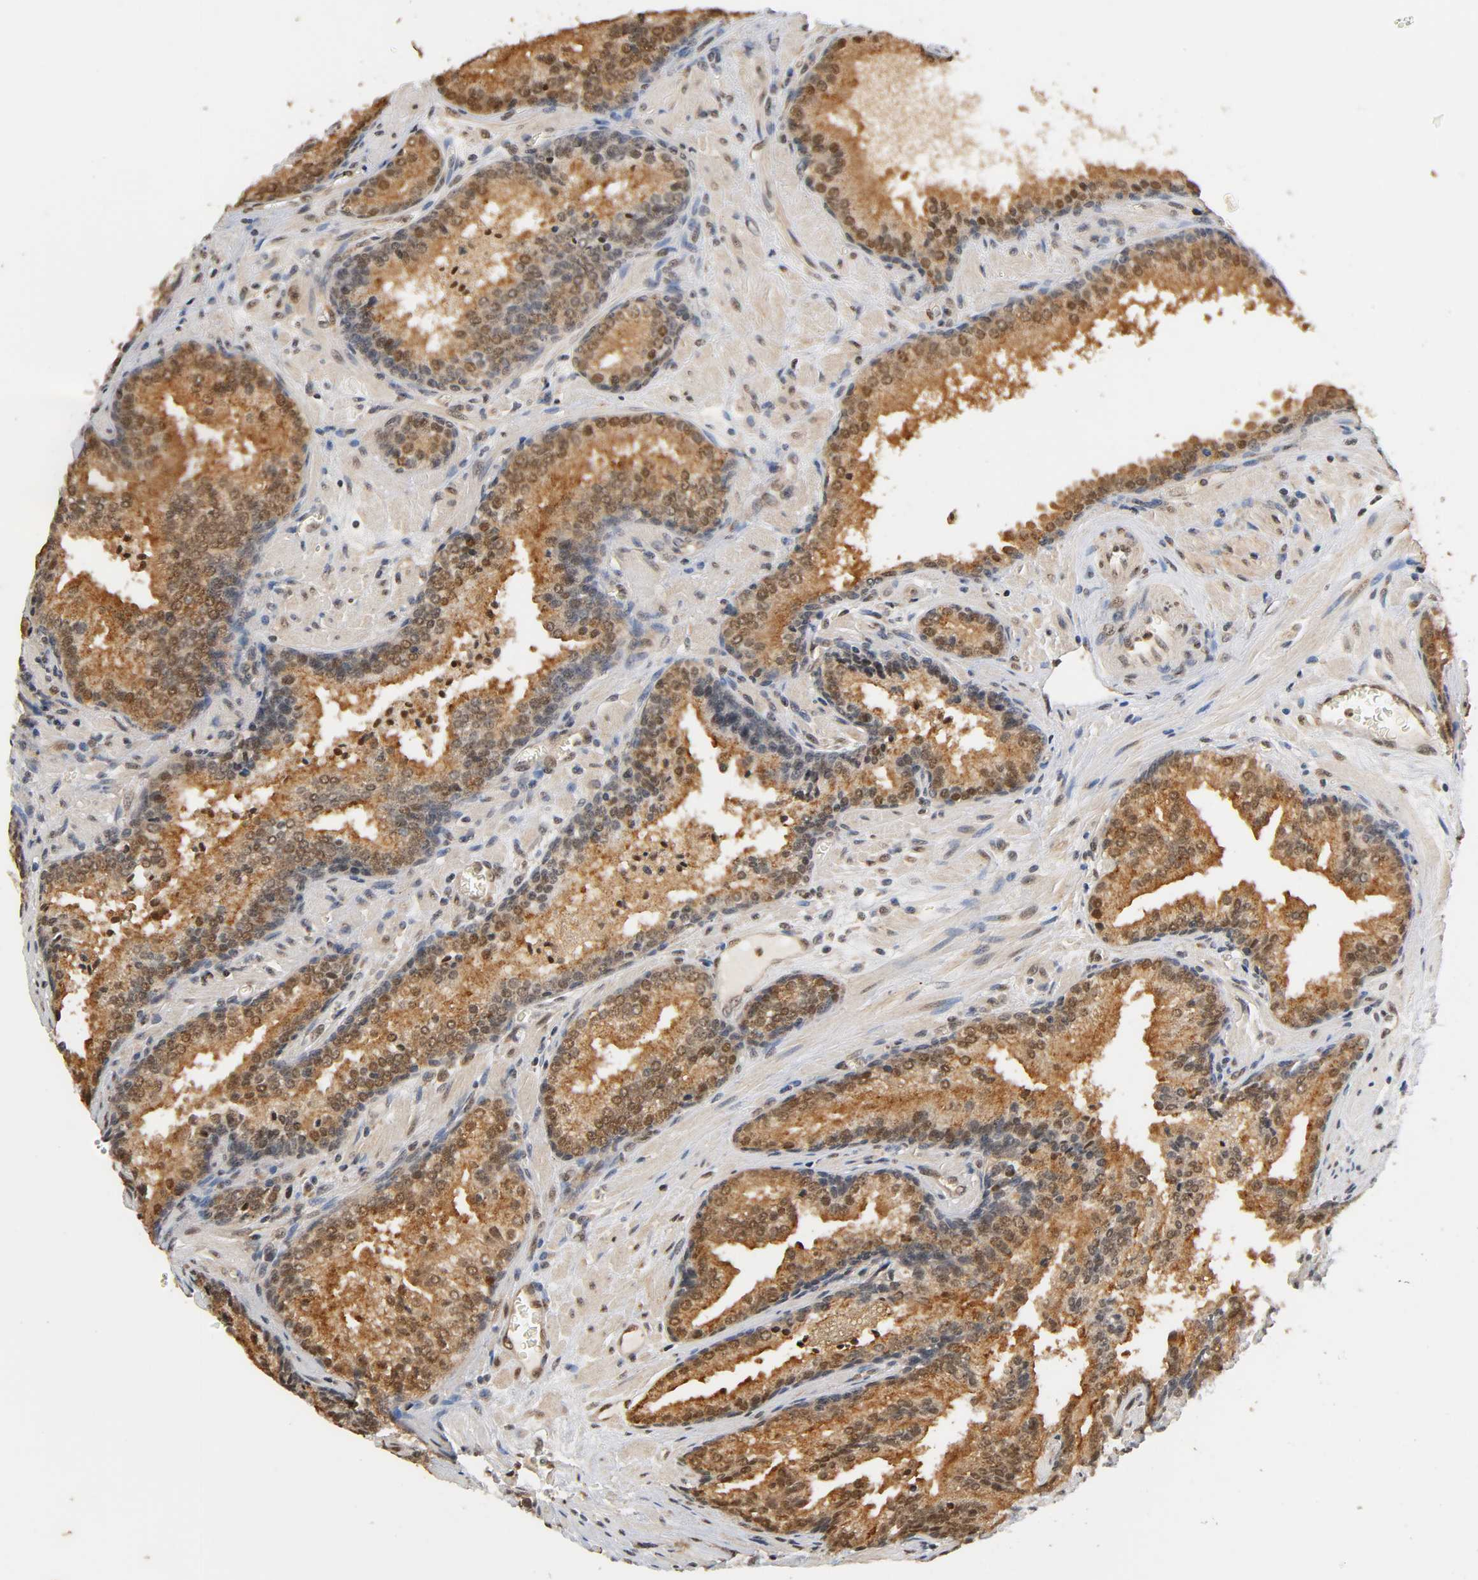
{"staining": {"intensity": "moderate", "quantity": ">75%", "location": "cytoplasmic/membranous,nuclear"}, "tissue": "prostate cancer", "cell_type": "Tumor cells", "image_type": "cancer", "snomed": [{"axis": "morphology", "description": "Adenocarcinoma, Low grade"}, {"axis": "topography", "description": "Prostate"}], "caption": "Protein staining exhibits moderate cytoplasmic/membranous and nuclear staining in about >75% of tumor cells in prostate cancer.", "gene": "UBC", "patient": {"sex": "male", "age": 60}}